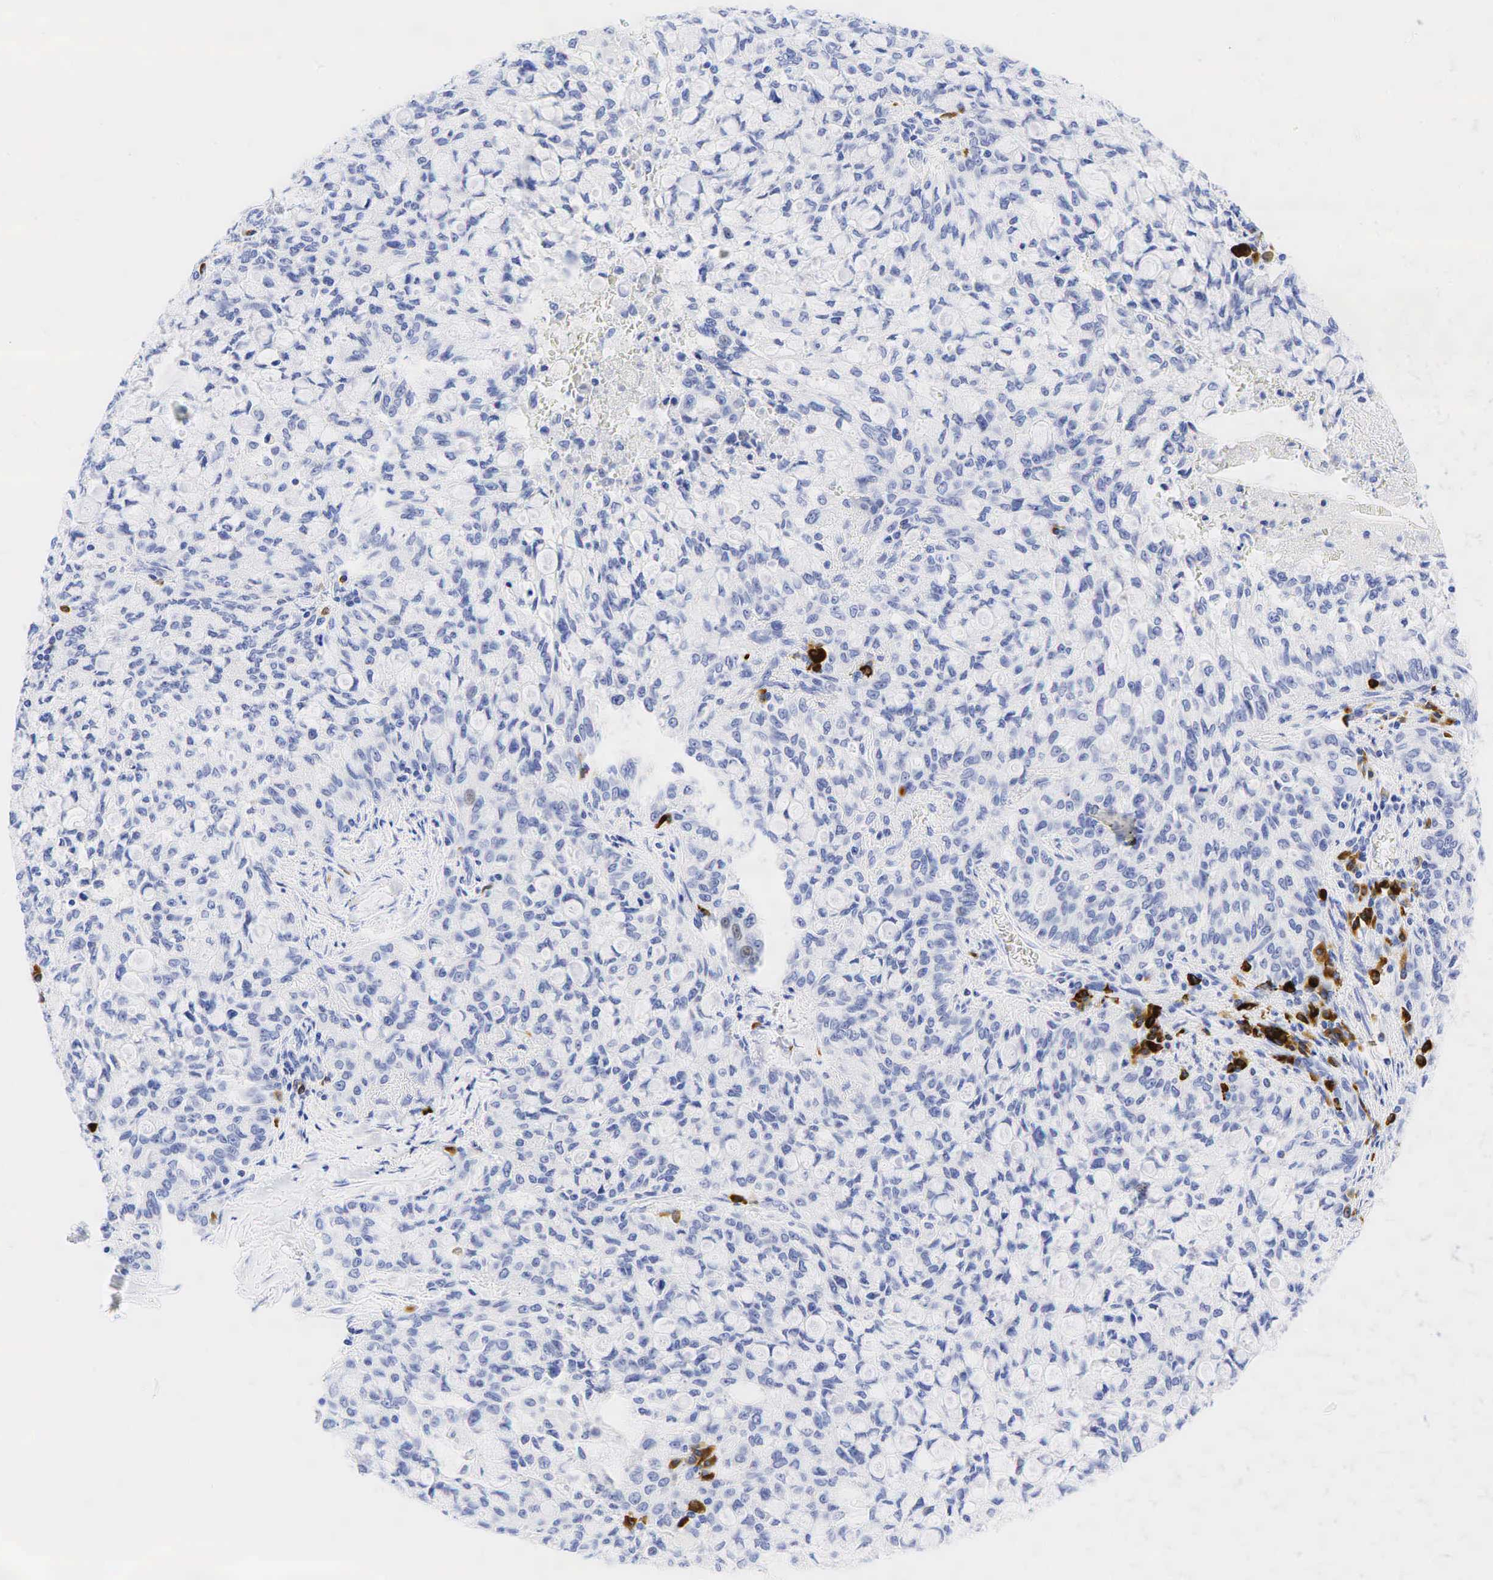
{"staining": {"intensity": "negative", "quantity": "none", "location": "none"}, "tissue": "lung cancer", "cell_type": "Tumor cells", "image_type": "cancer", "snomed": [{"axis": "morphology", "description": "Adenocarcinoma, NOS"}, {"axis": "topography", "description": "Lung"}], "caption": "Tumor cells are negative for protein expression in human adenocarcinoma (lung). The staining was performed using DAB (3,3'-diaminobenzidine) to visualize the protein expression in brown, while the nuclei were stained in blue with hematoxylin (Magnification: 20x).", "gene": "CD79A", "patient": {"sex": "female", "age": 44}}